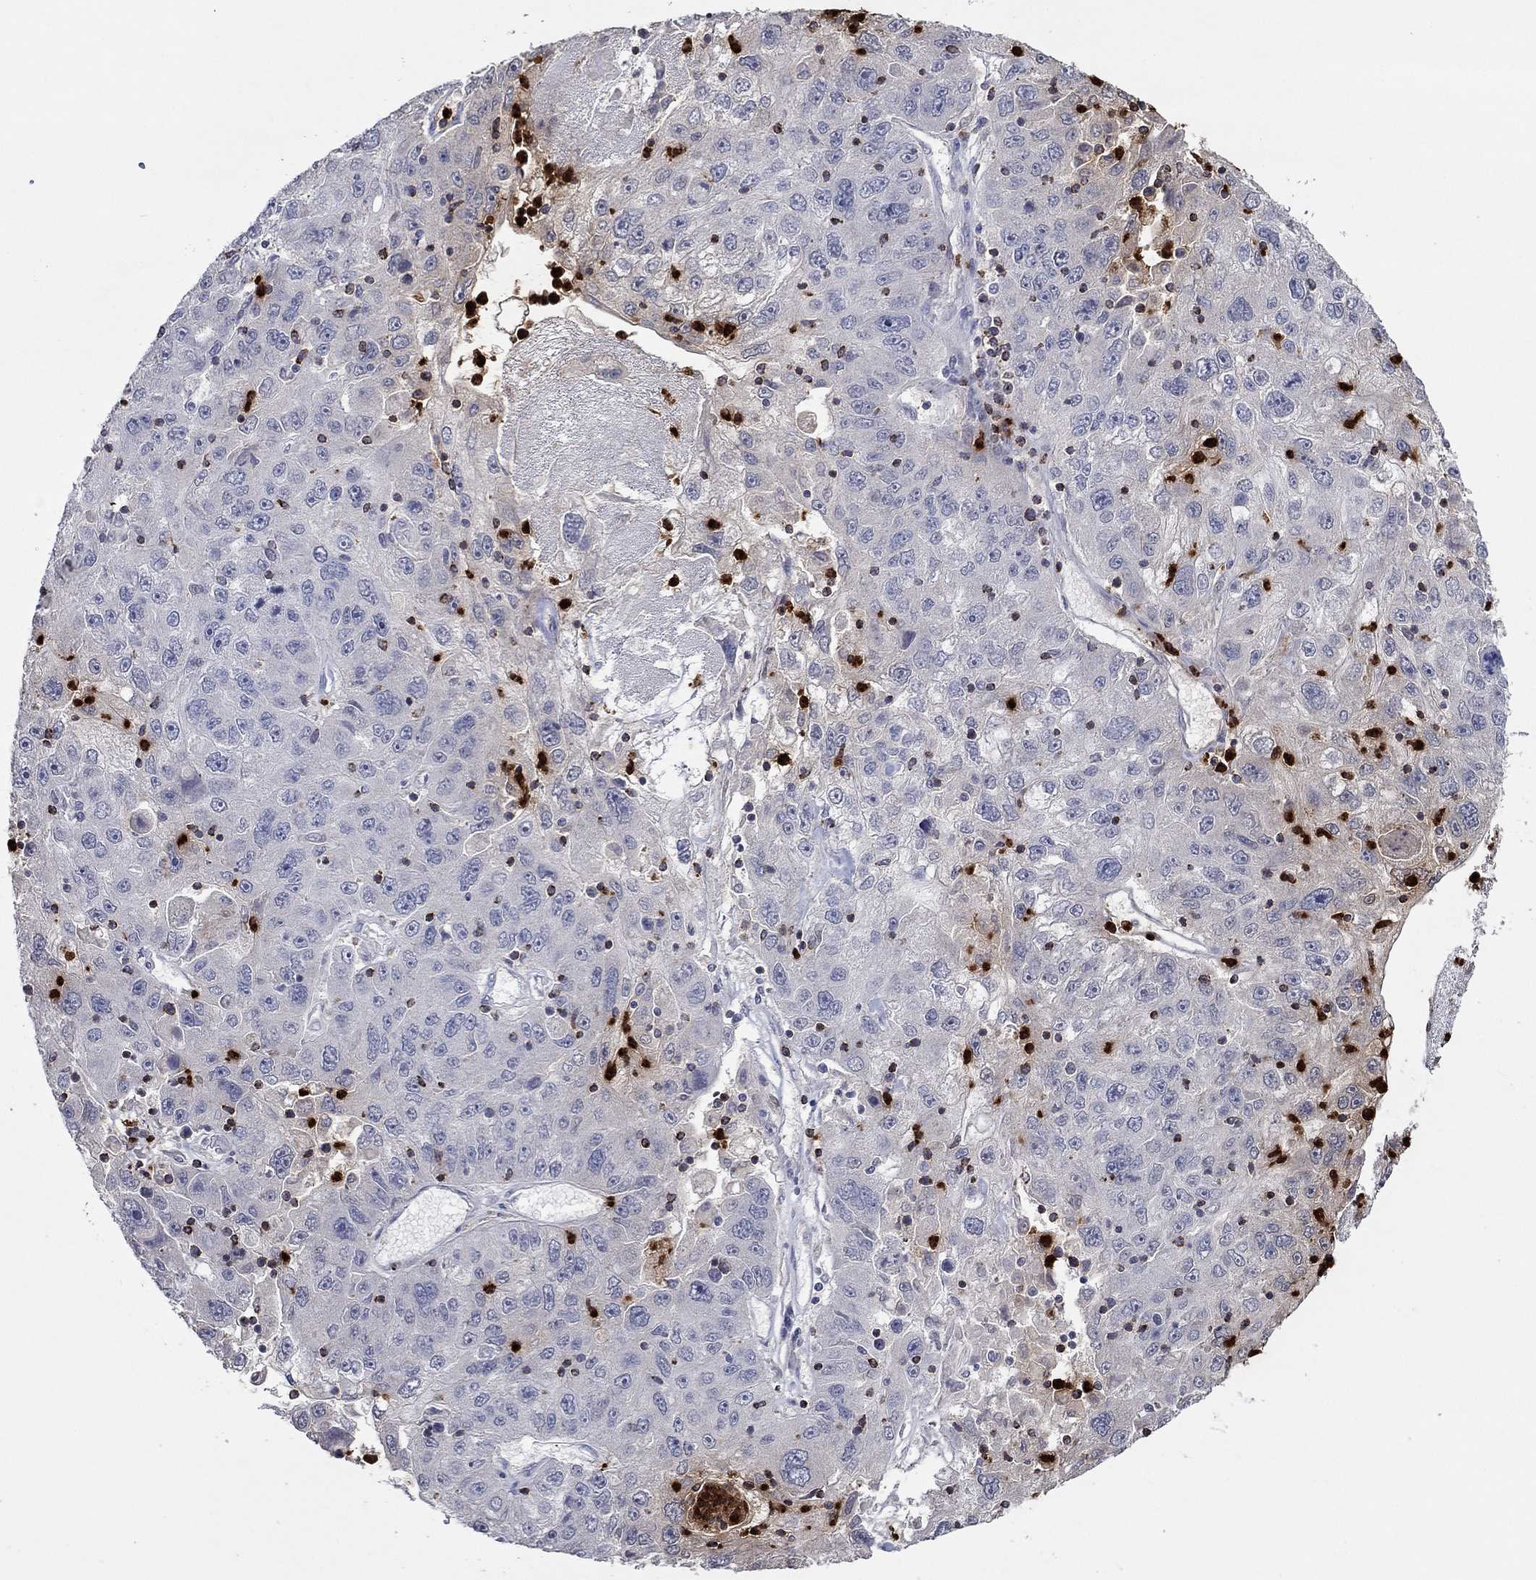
{"staining": {"intensity": "negative", "quantity": "none", "location": "none"}, "tissue": "stomach cancer", "cell_type": "Tumor cells", "image_type": "cancer", "snomed": [{"axis": "morphology", "description": "Adenocarcinoma, NOS"}, {"axis": "topography", "description": "Stomach"}], "caption": "This is an immunohistochemistry (IHC) histopathology image of adenocarcinoma (stomach). There is no expression in tumor cells.", "gene": "CCL5", "patient": {"sex": "male", "age": 56}}